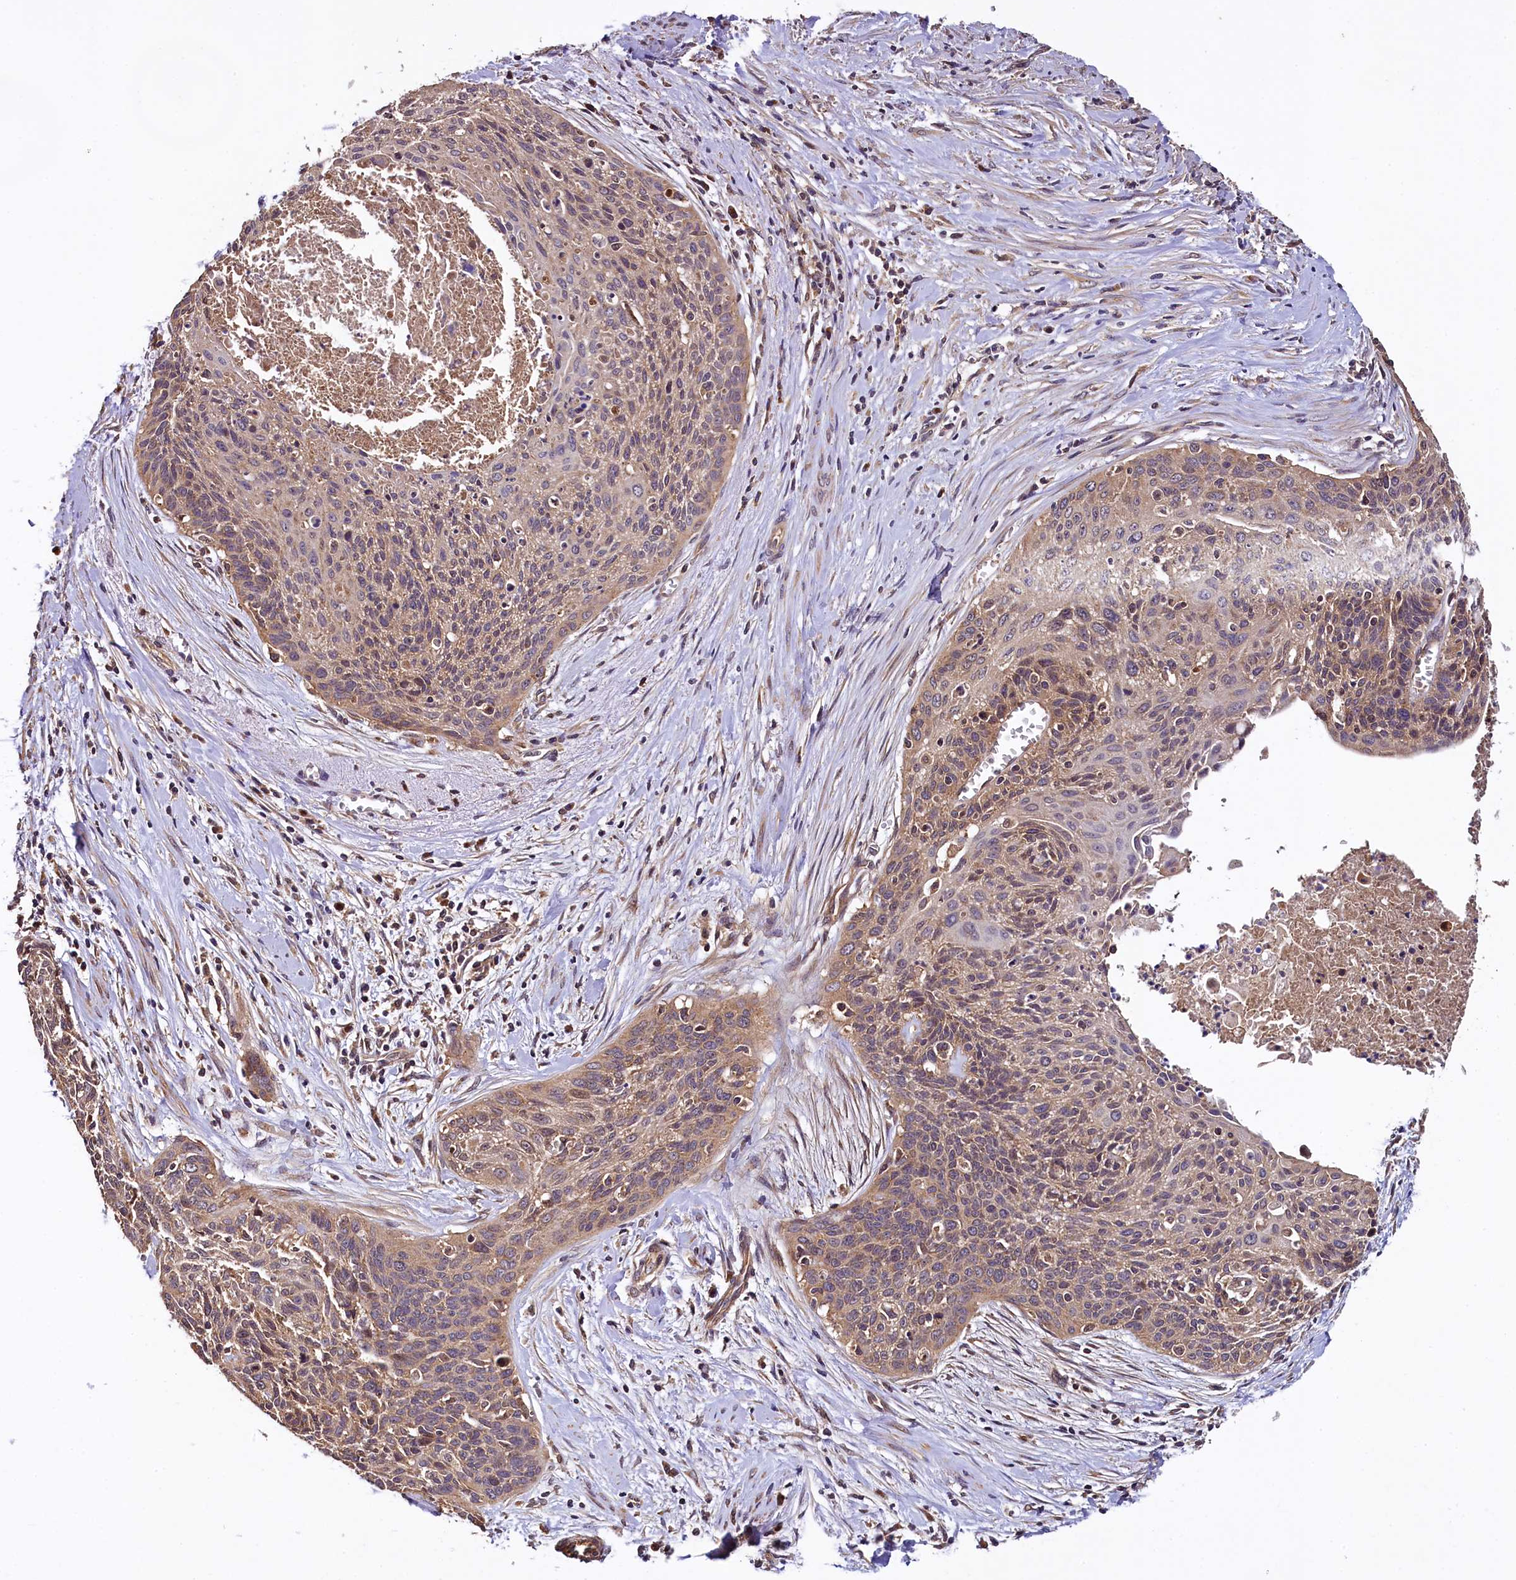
{"staining": {"intensity": "weak", "quantity": ">75%", "location": "cytoplasmic/membranous"}, "tissue": "cervical cancer", "cell_type": "Tumor cells", "image_type": "cancer", "snomed": [{"axis": "morphology", "description": "Squamous cell carcinoma, NOS"}, {"axis": "topography", "description": "Cervix"}], "caption": "DAB immunohistochemical staining of human cervical squamous cell carcinoma shows weak cytoplasmic/membranous protein staining in about >75% of tumor cells. (brown staining indicates protein expression, while blue staining denotes nuclei).", "gene": "KLC2", "patient": {"sex": "female", "age": 55}}